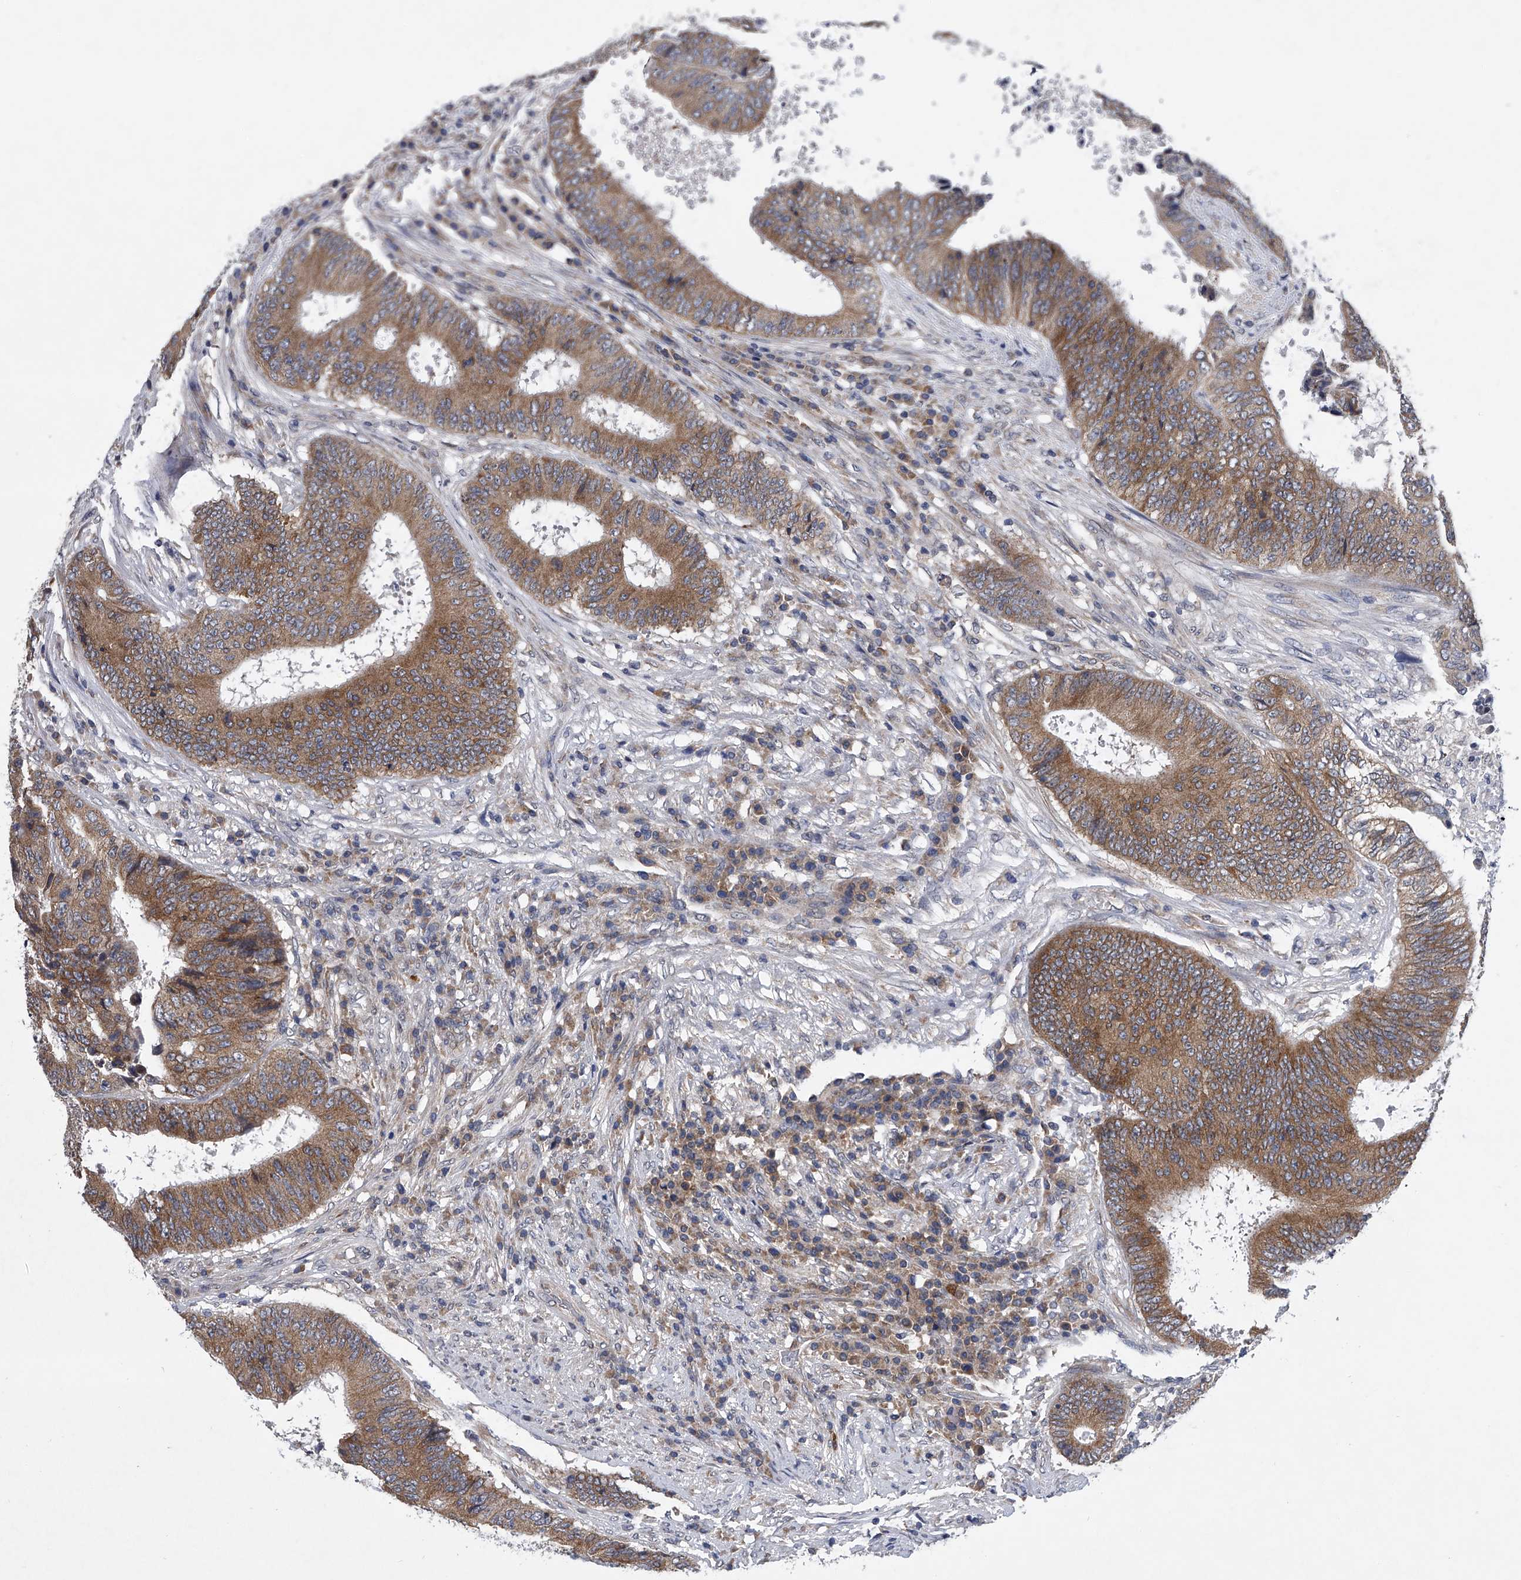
{"staining": {"intensity": "moderate", "quantity": ">75%", "location": "cytoplasmic/membranous"}, "tissue": "colorectal cancer", "cell_type": "Tumor cells", "image_type": "cancer", "snomed": [{"axis": "morphology", "description": "Adenocarcinoma, NOS"}, {"axis": "topography", "description": "Rectum"}], "caption": "DAB (3,3'-diaminobenzidine) immunohistochemical staining of human colorectal cancer (adenocarcinoma) reveals moderate cytoplasmic/membranous protein staining in approximately >75% of tumor cells. (DAB IHC with brightfield microscopy, high magnification).", "gene": "RNF5", "patient": {"sex": "male", "age": 72}}